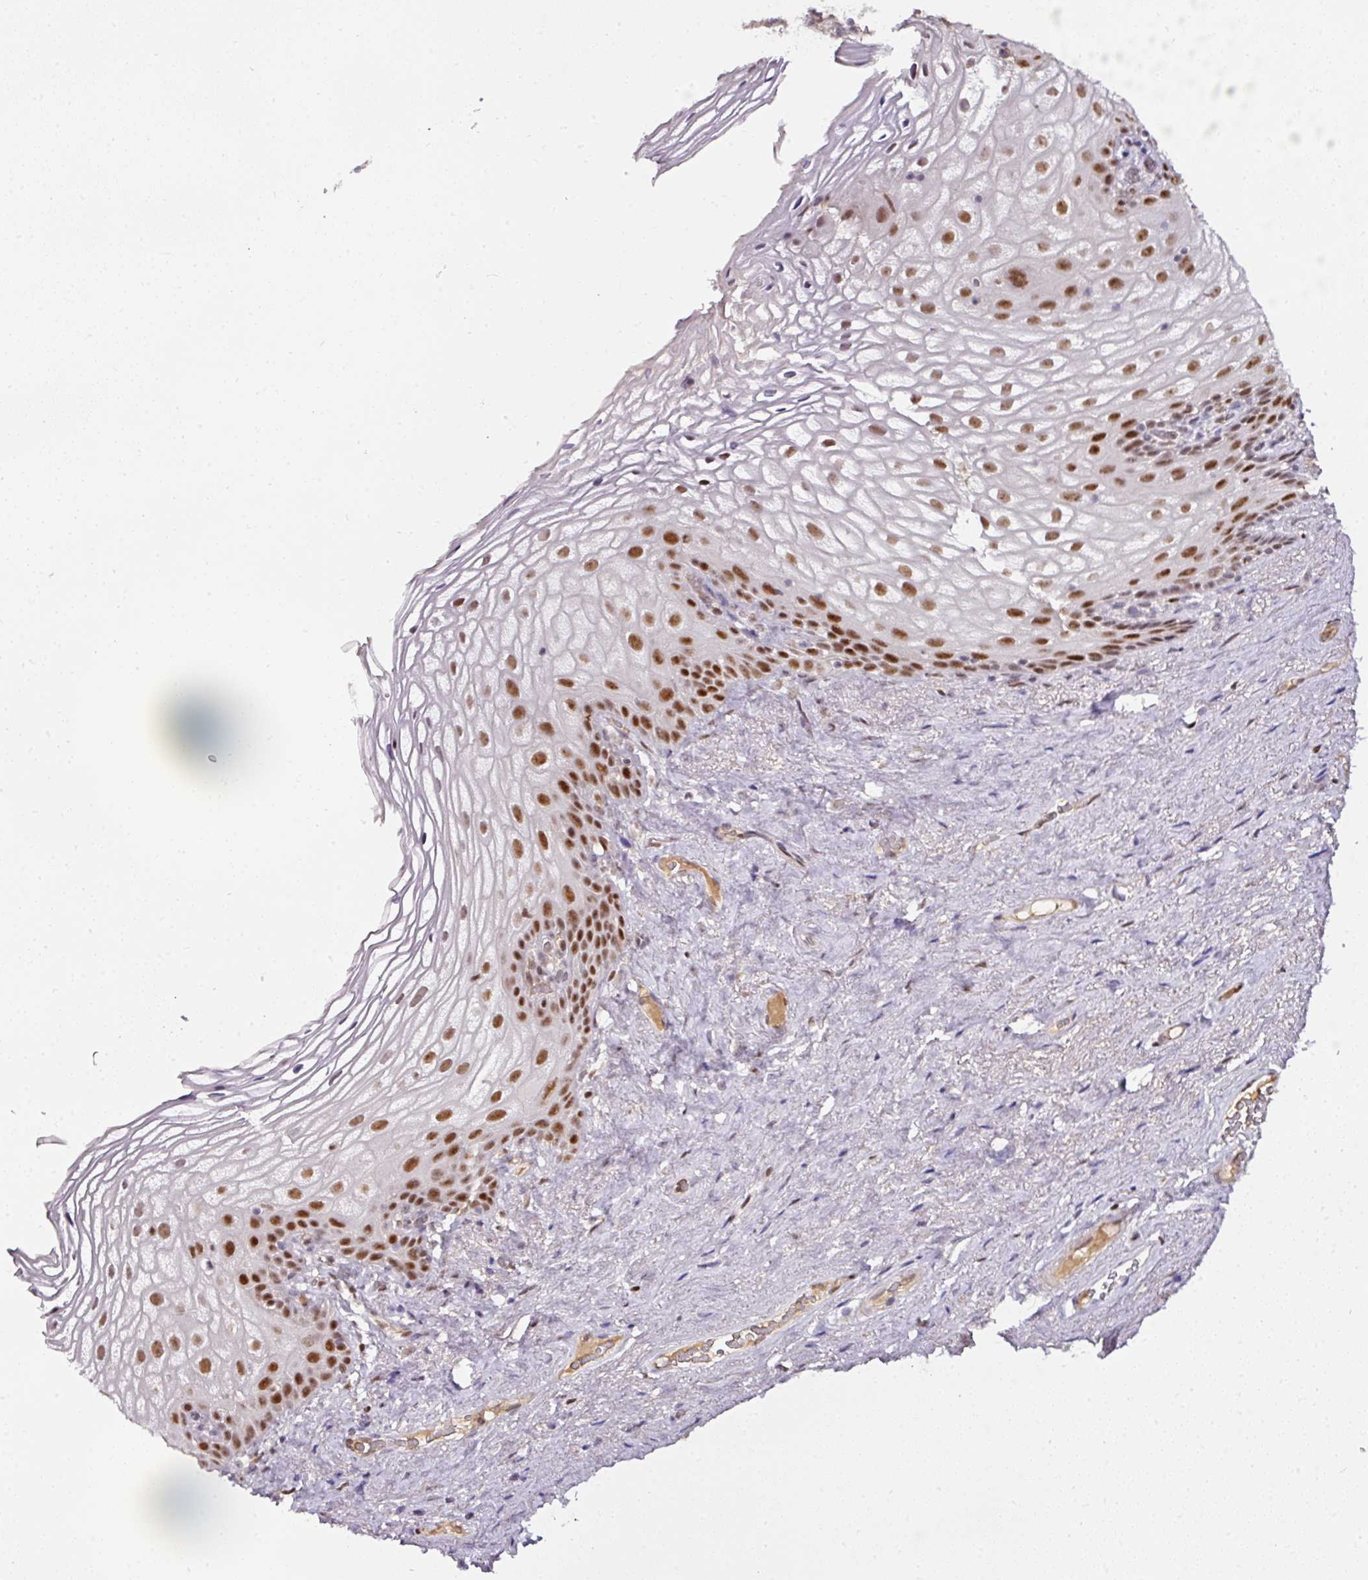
{"staining": {"intensity": "strong", "quantity": "25%-75%", "location": "nuclear"}, "tissue": "vagina", "cell_type": "Squamous epithelial cells", "image_type": "normal", "snomed": [{"axis": "morphology", "description": "Normal tissue, NOS"}, {"axis": "topography", "description": "Vagina"}, {"axis": "topography", "description": "Peripheral nerve tissue"}], "caption": "A micrograph showing strong nuclear staining in about 25%-75% of squamous epithelial cells in normal vagina, as visualized by brown immunohistochemical staining.", "gene": "KLF16", "patient": {"sex": "female", "age": 71}}